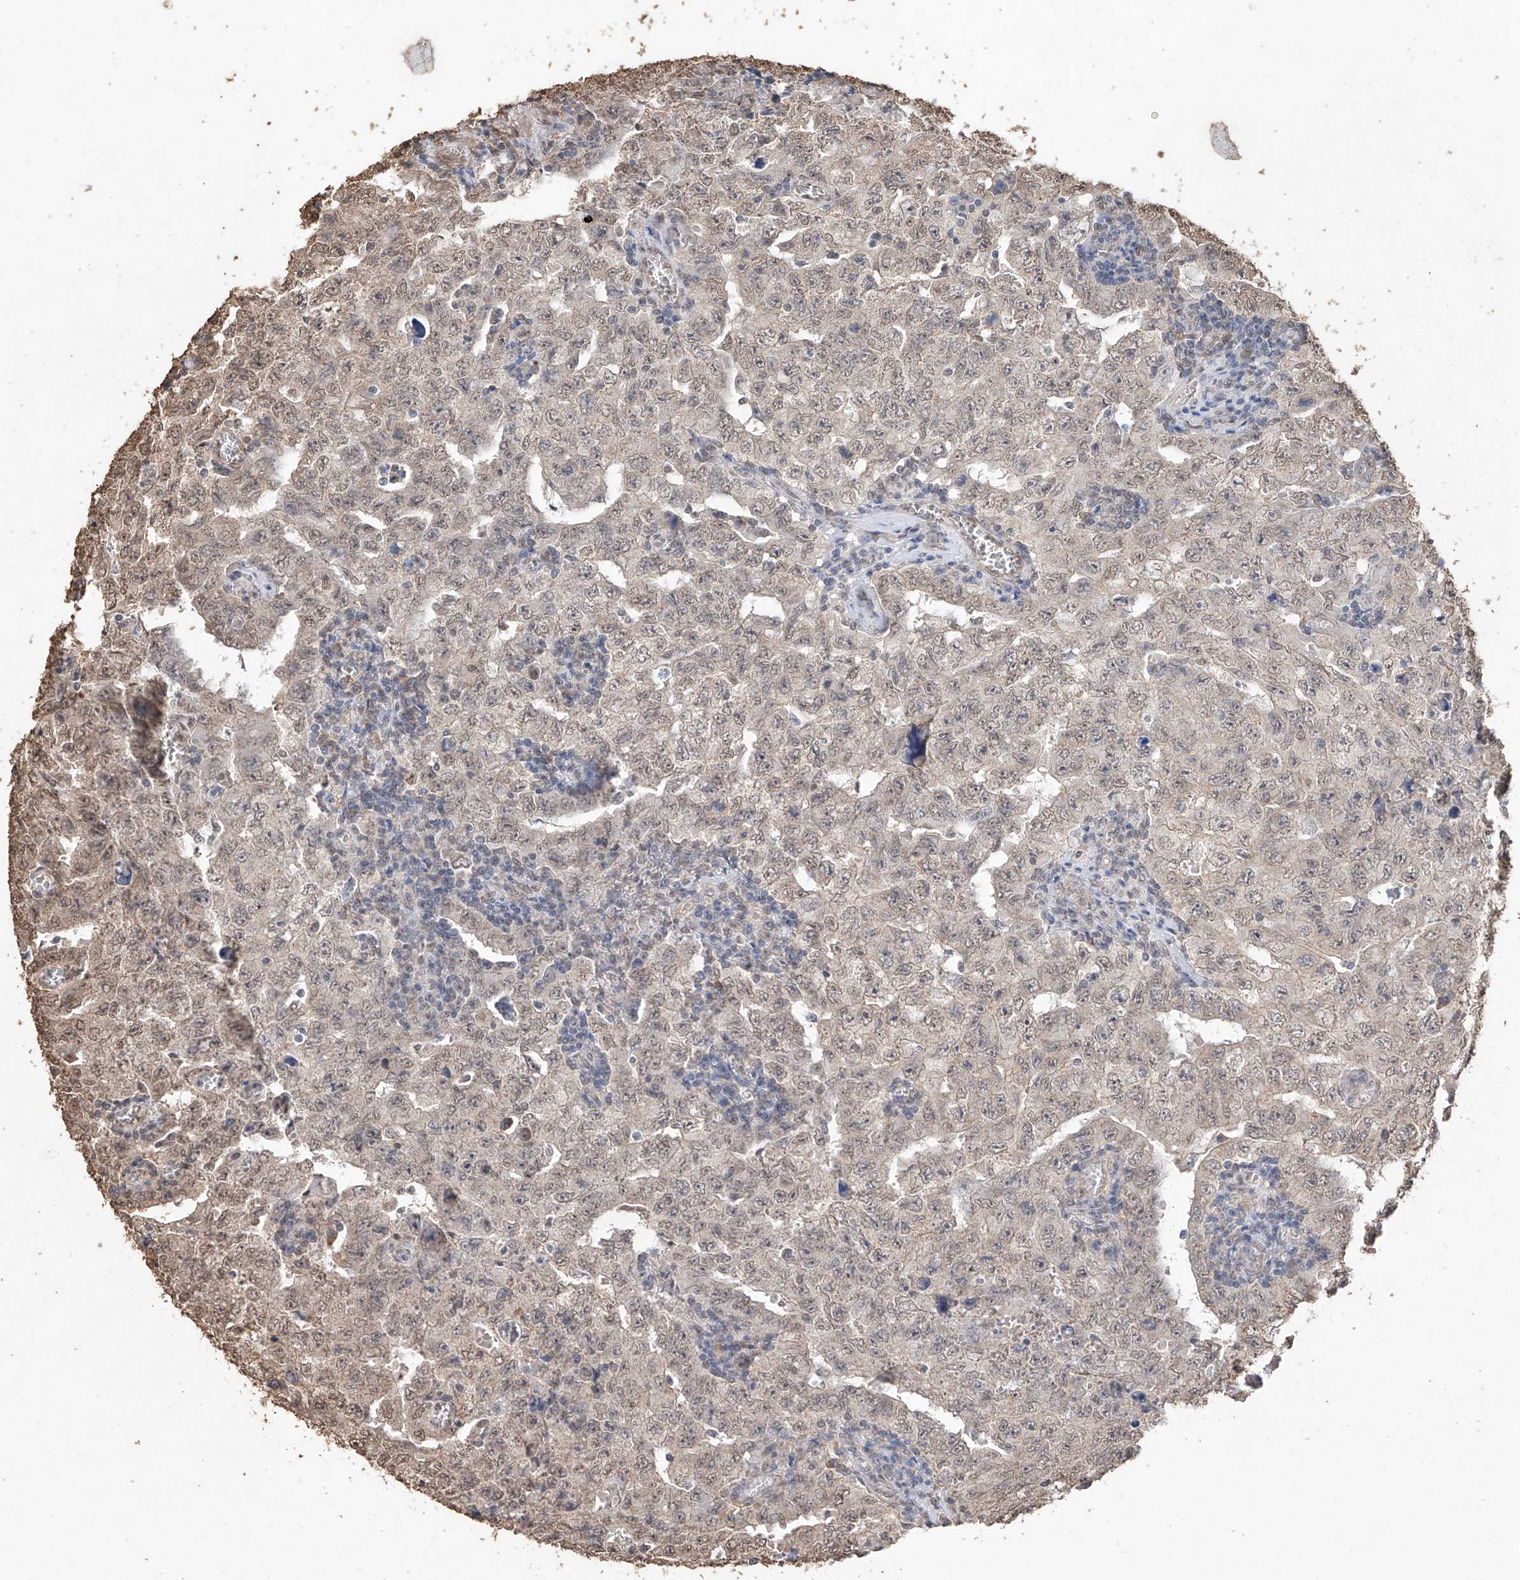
{"staining": {"intensity": "weak", "quantity": "25%-75%", "location": "cytoplasmic/membranous,nuclear"}, "tissue": "testis cancer", "cell_type": "Tumor cells", "image_type": "cancer", "snomed": [{"axis": "morphology", "description": "Carcinoma, Embryonal, NOS"}, {"axis": "topography", "description": "Testis"}], "caption": "Testis embryonal carcinoma stained with immunohistochemistry (IHC) exhibits weak cytoplasmic/membranous and nuclear expression in about 25%-75% of tumor cells. Using DAB (brown) and hematoxylin (blue) stains, captured at high magnification using brightfield microscopy.", "gene": "ELOVL1", "patient": {"sex": "male", "age": 26}}